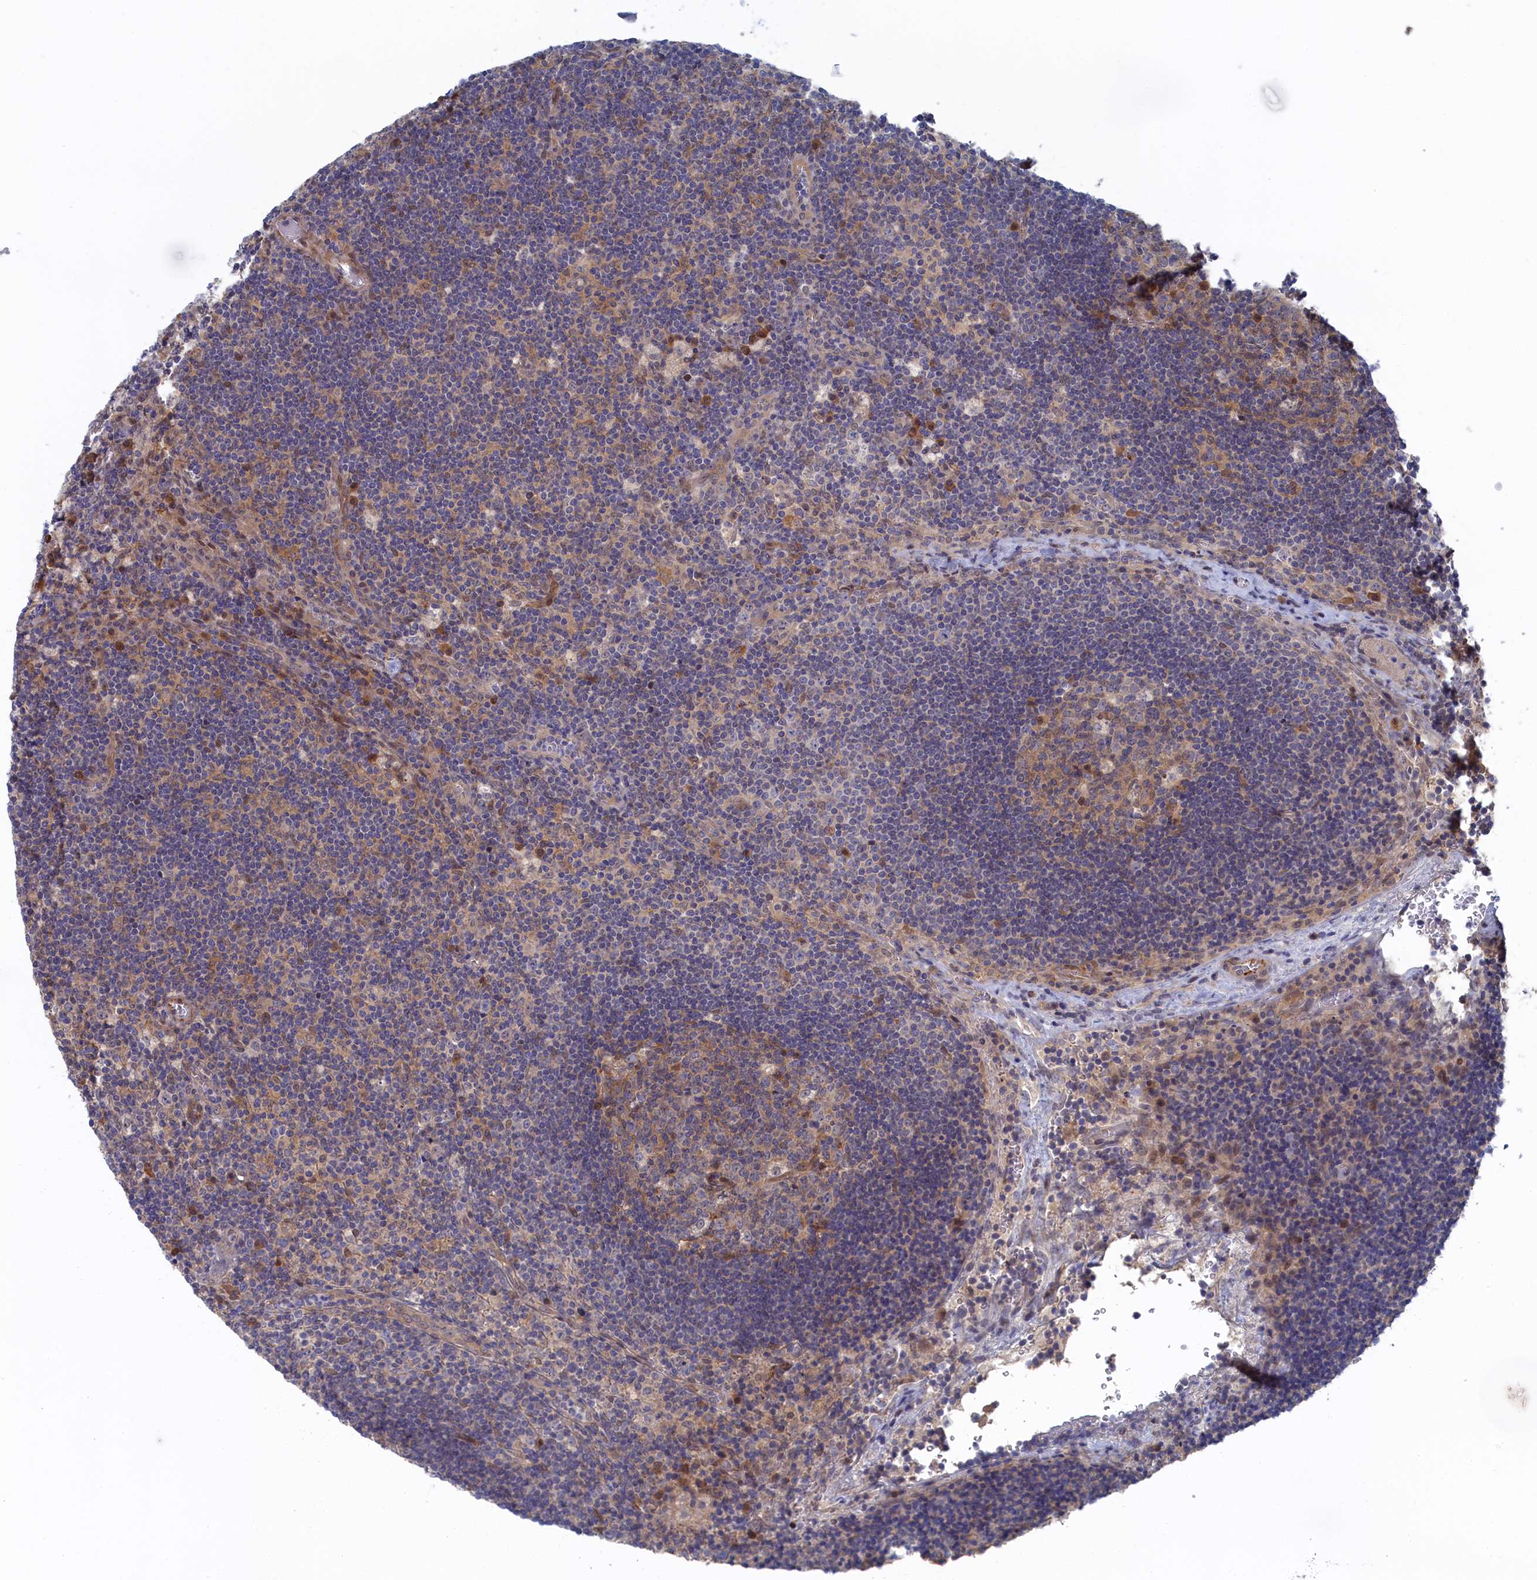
{"staining": {"intensity": "moderate", "quantity": "<25%", "location": "cytoplasmic/membranous,nuclear"}, "tissue": "lymph node", "cell_type": "Germinal center cells", "image_type": "normal", "snomed": [{"axis": "morphology", "description": "Normal tissue, NOS"}, {"axis": "topography", "description": "Lymph node"}], "caption": "Protein analysis of normal lymph node shows moderate cytoplasmic/membranous,nuclear staining in about <25% of germinal center cells. (DAB IHC with brightfield microscopy, high magnification).", "gene": "IRGQ", "patient": {"sex": "male", "age": 58}}